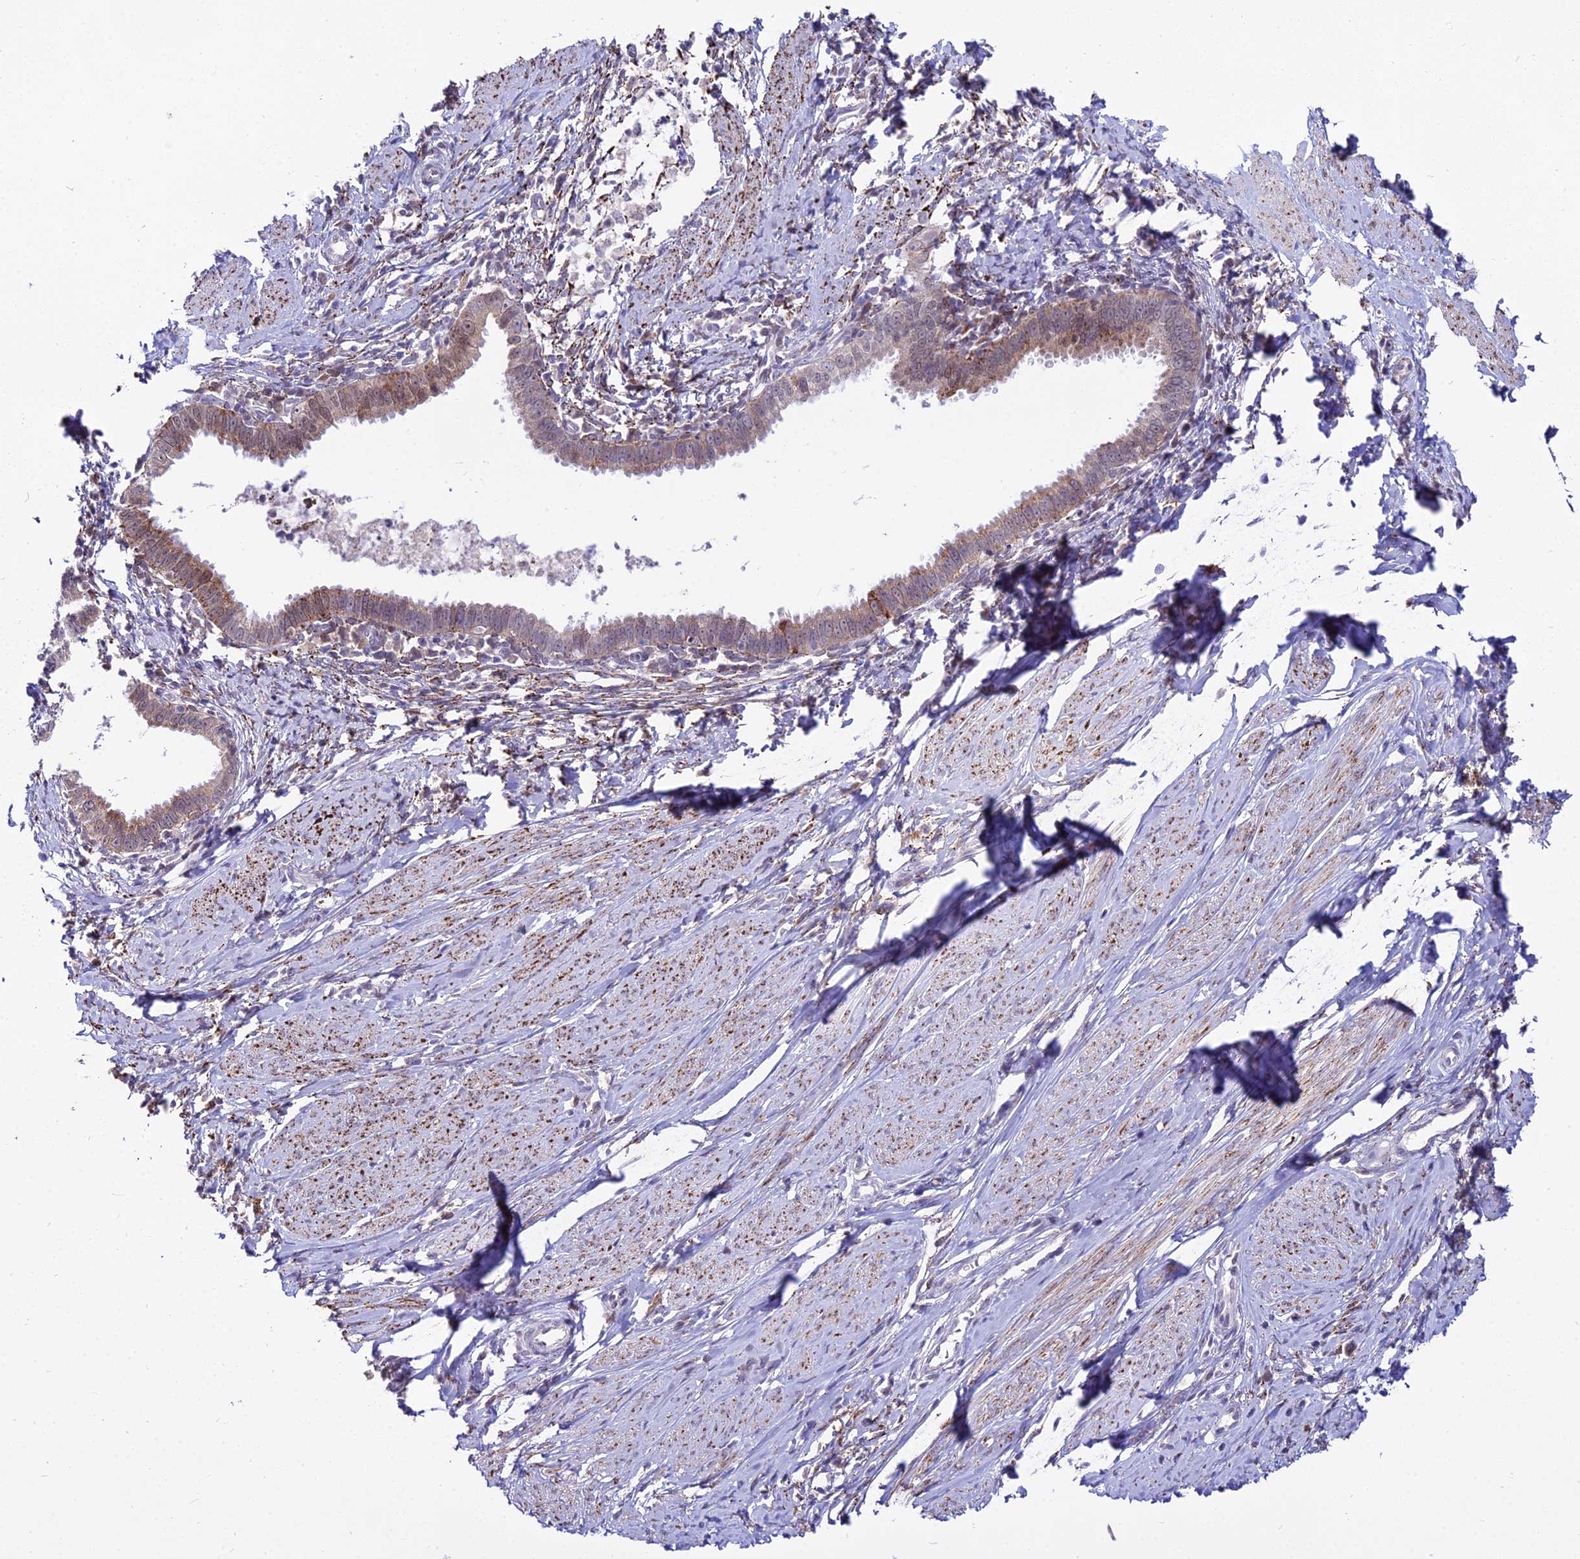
{"staining": {"intensity": "weak", "quantity": ">75%", "location": "cytoplasmic/membranous,nuclear"}, "tissue": "cervical cancer", "cell_type": "Tumor cells", "image_type": "cancer", "snomed": [{"axis": "morphology", "description": "Adenocarcinoma, NOS"}, {"axis": "topography", "description": "Cervix"}], "caption": "Immunohistochemical staining of adenocarcinoma (cervical) reveals low levels of weak cytoplasmic/membranous and nuclear protein expression in approximately >75% of tumor cells. The protein is shown in brown color, while the nuclei are stained blue.", "gene": "C6orf163", "patient": {"sex": "female", "age": 36}}